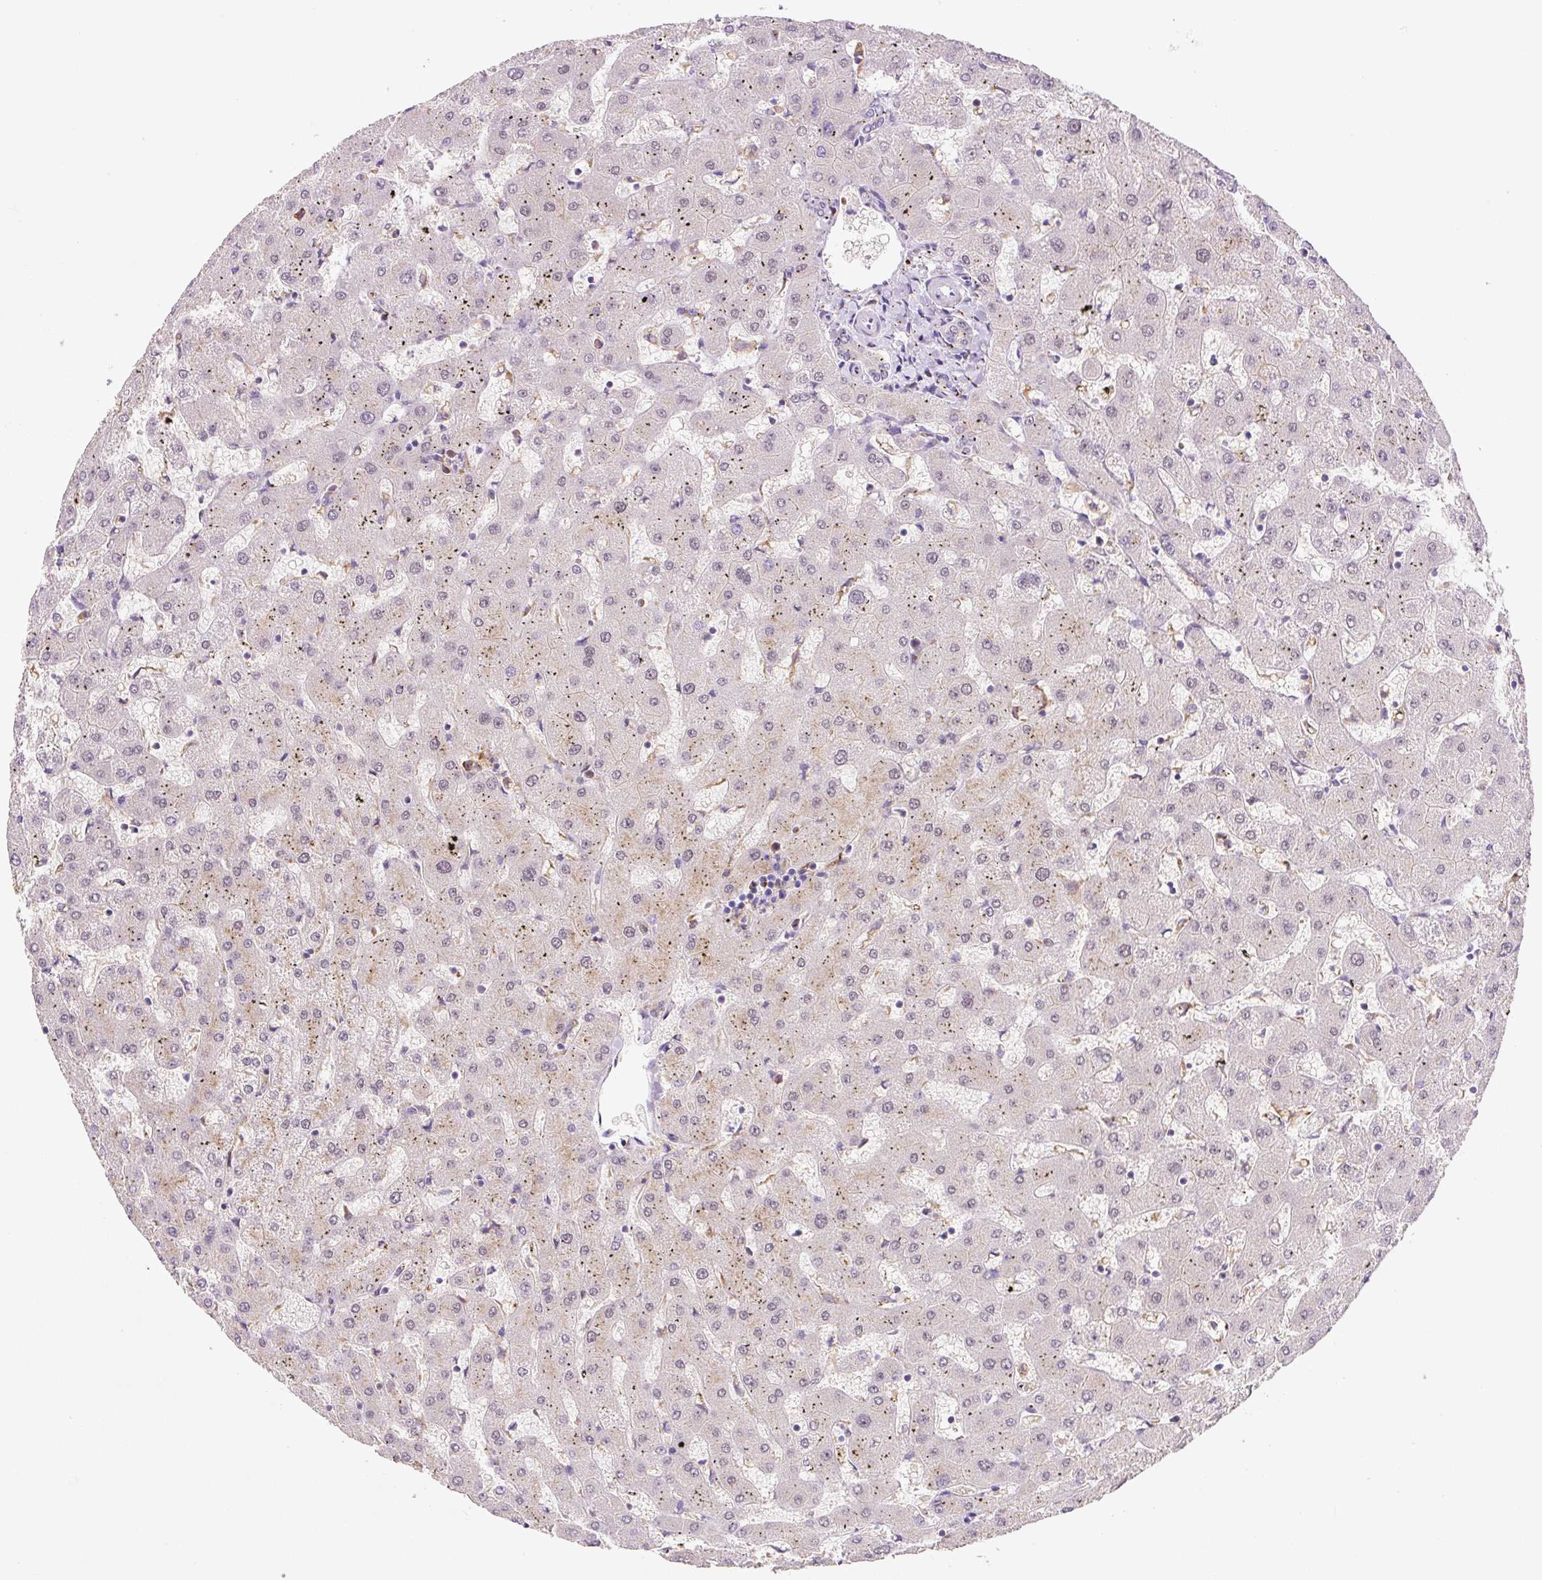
{"staining": {"intensity": "negative", "quantity": "none", "location": "none"}, "tissue": "liver", "cell_type": "Cholangiocytes", "image_type": "normal", "snomed": [{"axis": "morphology", "description": "Normal tissue, NOS"}, {"axis": "topography", "description": "Liver"}], "caption": "The micrograph displays no significant expression in cholangiocytes of liver. Brightfield microscopy of immunohistochemistry (IHC) stained with DAB (brown) and hematoxylin (blue), captured at high magnification.", "gene": "CEBPZOS", "patient": {"sex": "female", "age": 63}}